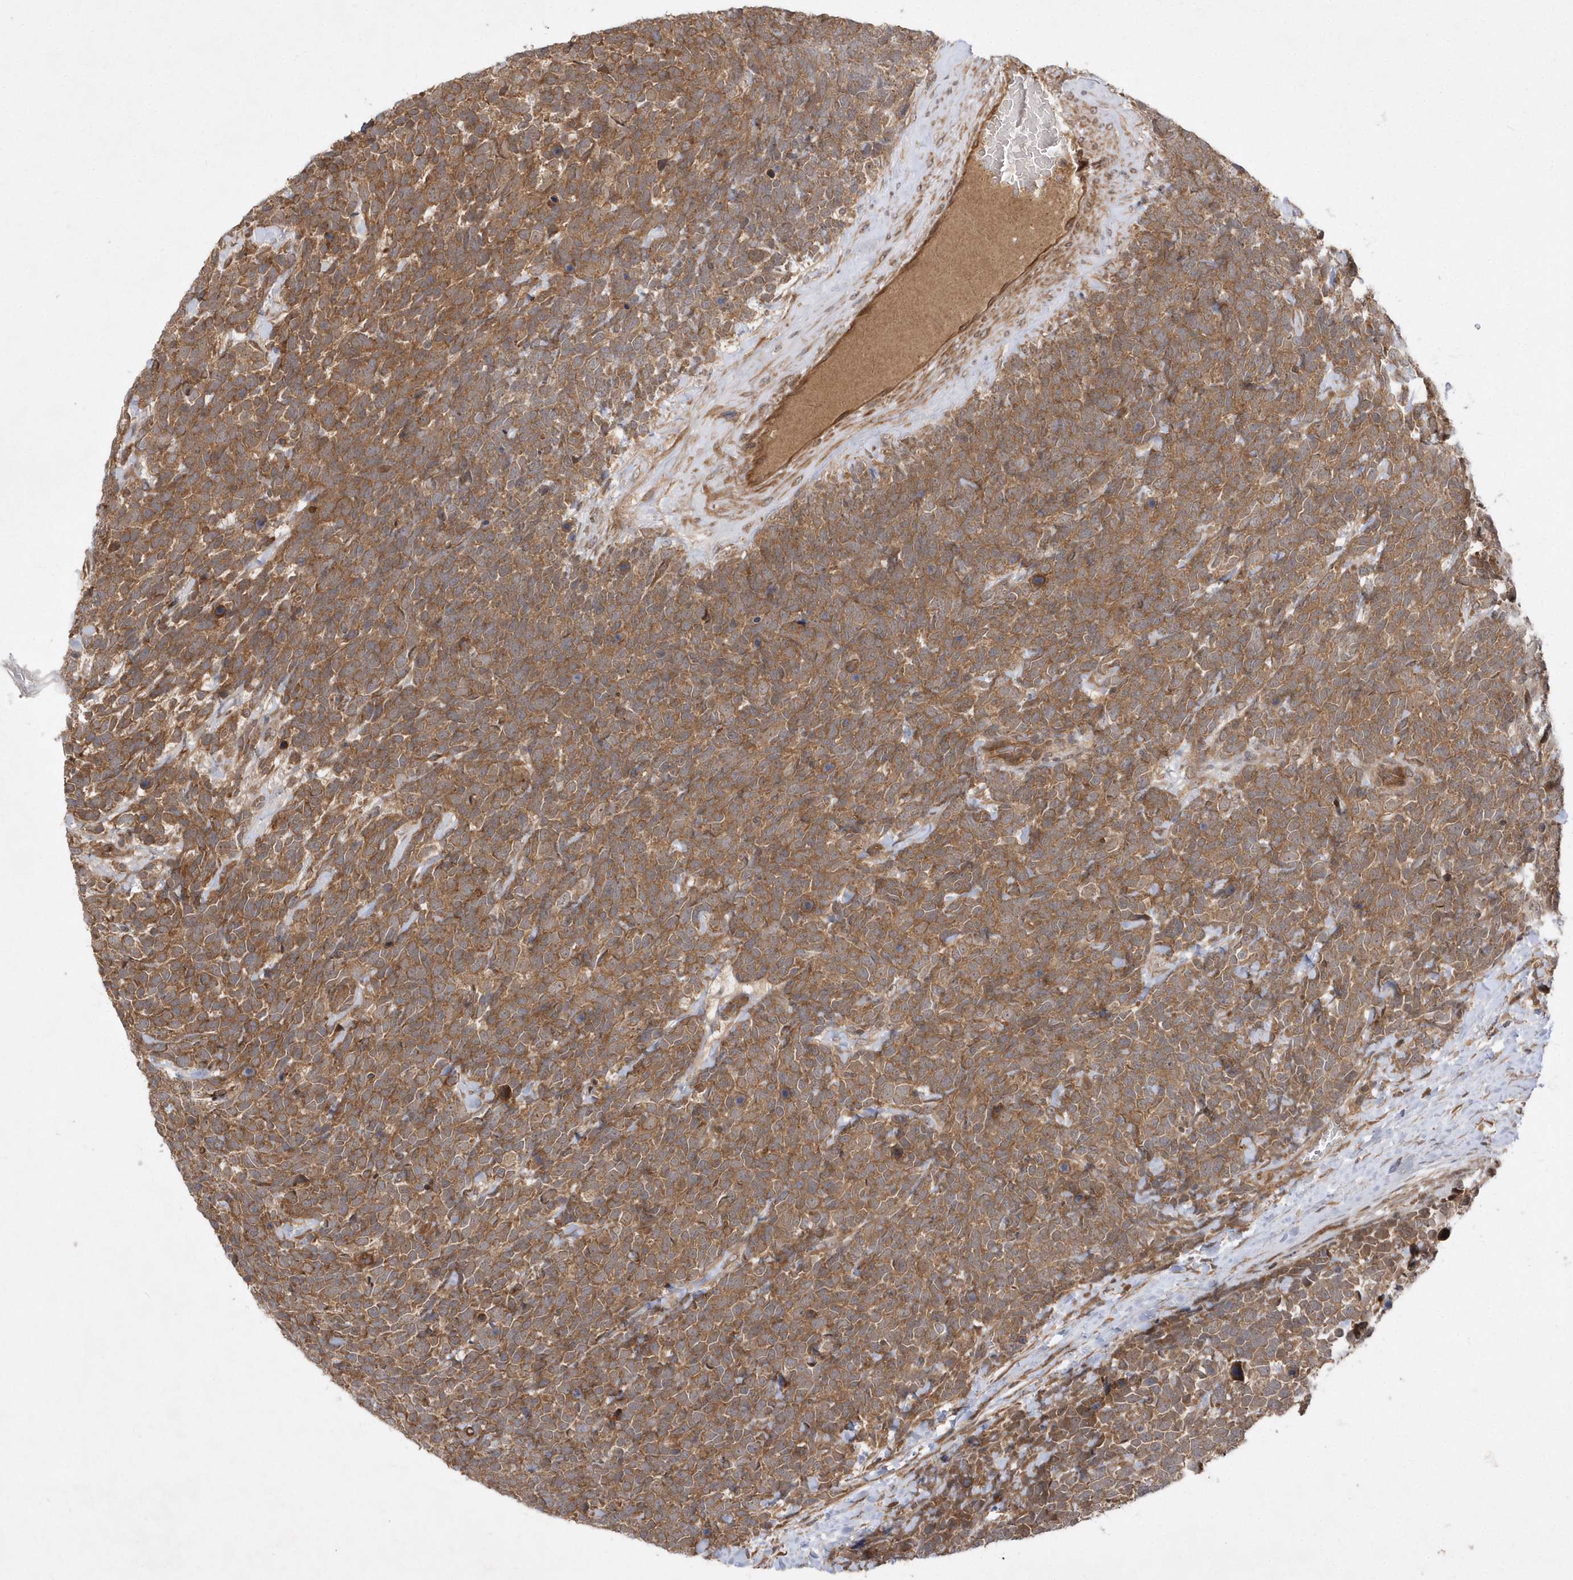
{"staining": {"intensity": "moderate", "quantity": ">75%", "location": "cytoplasmic/membranous"}, "tissue": "urothelial cancer", "cell_type": "Tumor cells", "image_type": "cancer", "snomed": [{"axis": "morphology", "description": "Urothelial carcinoma, High grade"}, {"axis": "topography", "description": "Urinary bladder"}], "caption": "Urothelial cancer was stained to show a protein in brown. There is medium levels of moderate cytoplasmic/membranous positivity in about >75% of tumor cells.", "gene": "GFM2", "patient": {"sex": "female", "age": 82}}